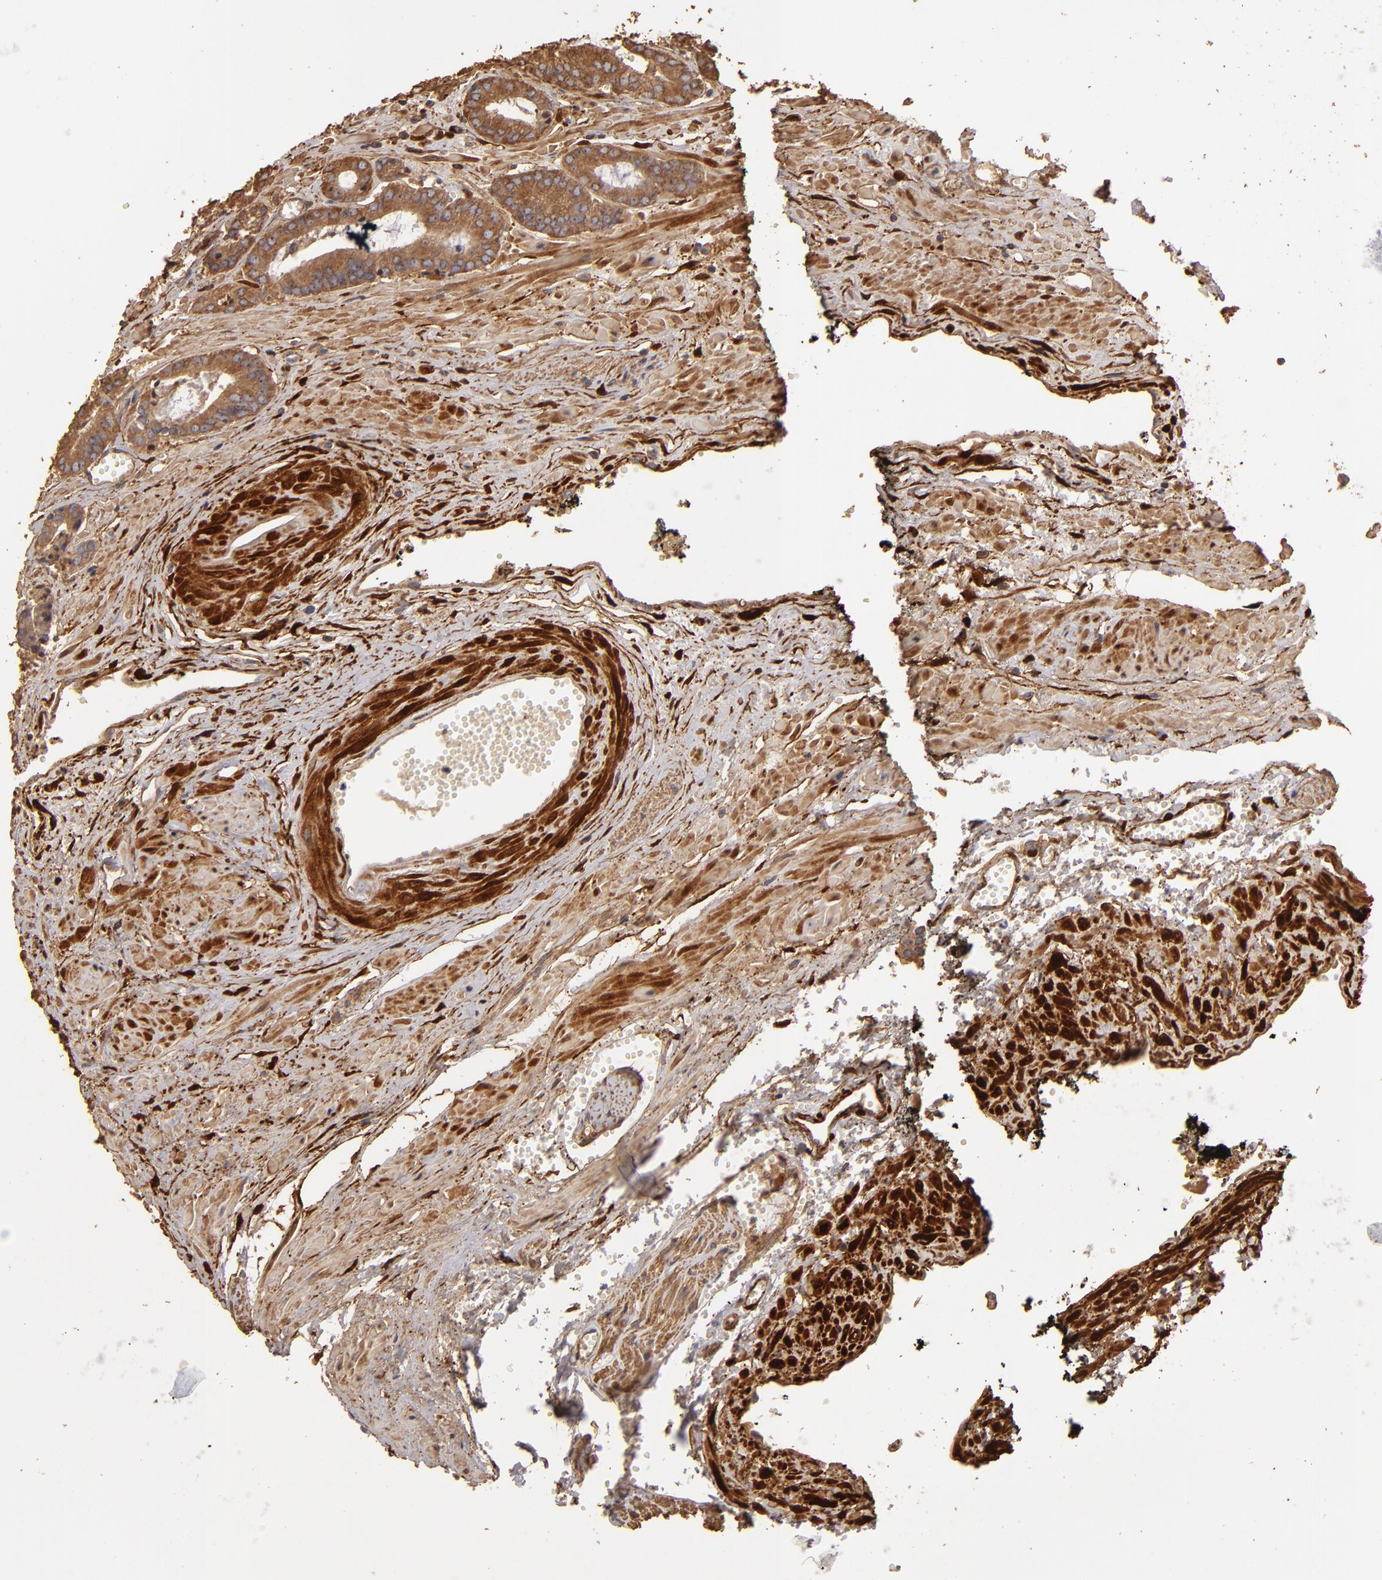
{"staining": {"intensity": "moderate", "quantity": ">75%", "location": "cytoplasmic/membranous"}, "tissue": "prostate cancer", "cell_type": "Tumor cells", "image_type": "cancer", "snomed": [{"axis": "morphology", "description": "Adenocarcinoma, High grade"}, {"axis": "topography", "description": "Prostate"}], "caption": "Tumor cells display medium levels of moderate cytoplasmic/membranous staining in approximately >75% of cells in prostate cancer.", "gene": "HSPB6", "patient": {"sex": "male", "age": 56}}